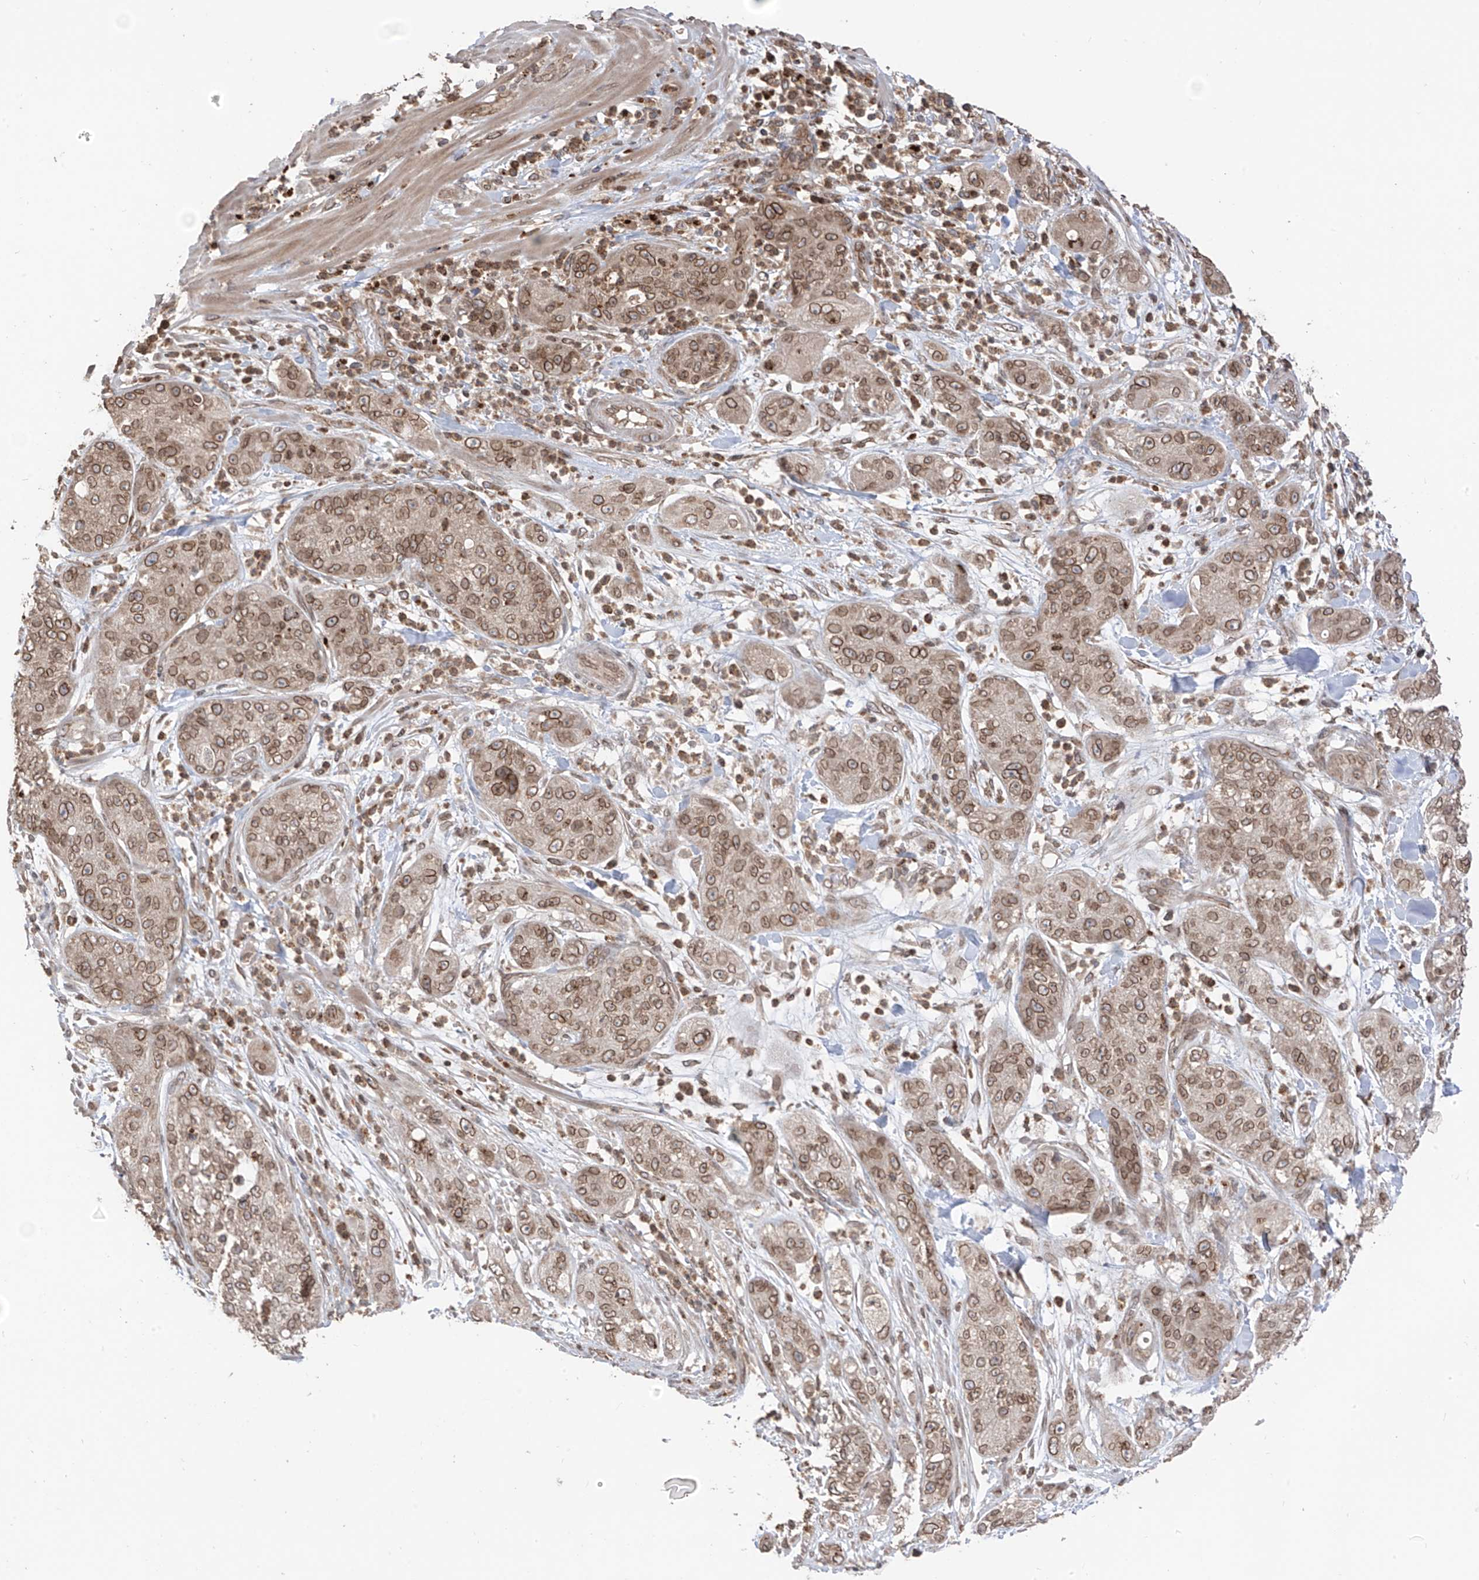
{"staining": {"intensity": "moderate", "quantity": ">75%", "location": "cytoplasmic/membranous,nuclear"}, "tissue": "pancreatic cancer", "cell_type": "Tumor cells", "image_type": "cancer", "snomed": [{"axis": "morphology", "description": "Adenocarcinoma, NOS"}, {"axis": "topography", "description": "Pancreas"}], "caption": "Protein staining of pancreatic cancer (adenocarcinoma) tissue exhibits moderate cytoplasmic/membranous and nuclear expression in about >75% of tumor cells.", "gene": "AHCTF1", "patient": {"sex": "female", "age": 78}}